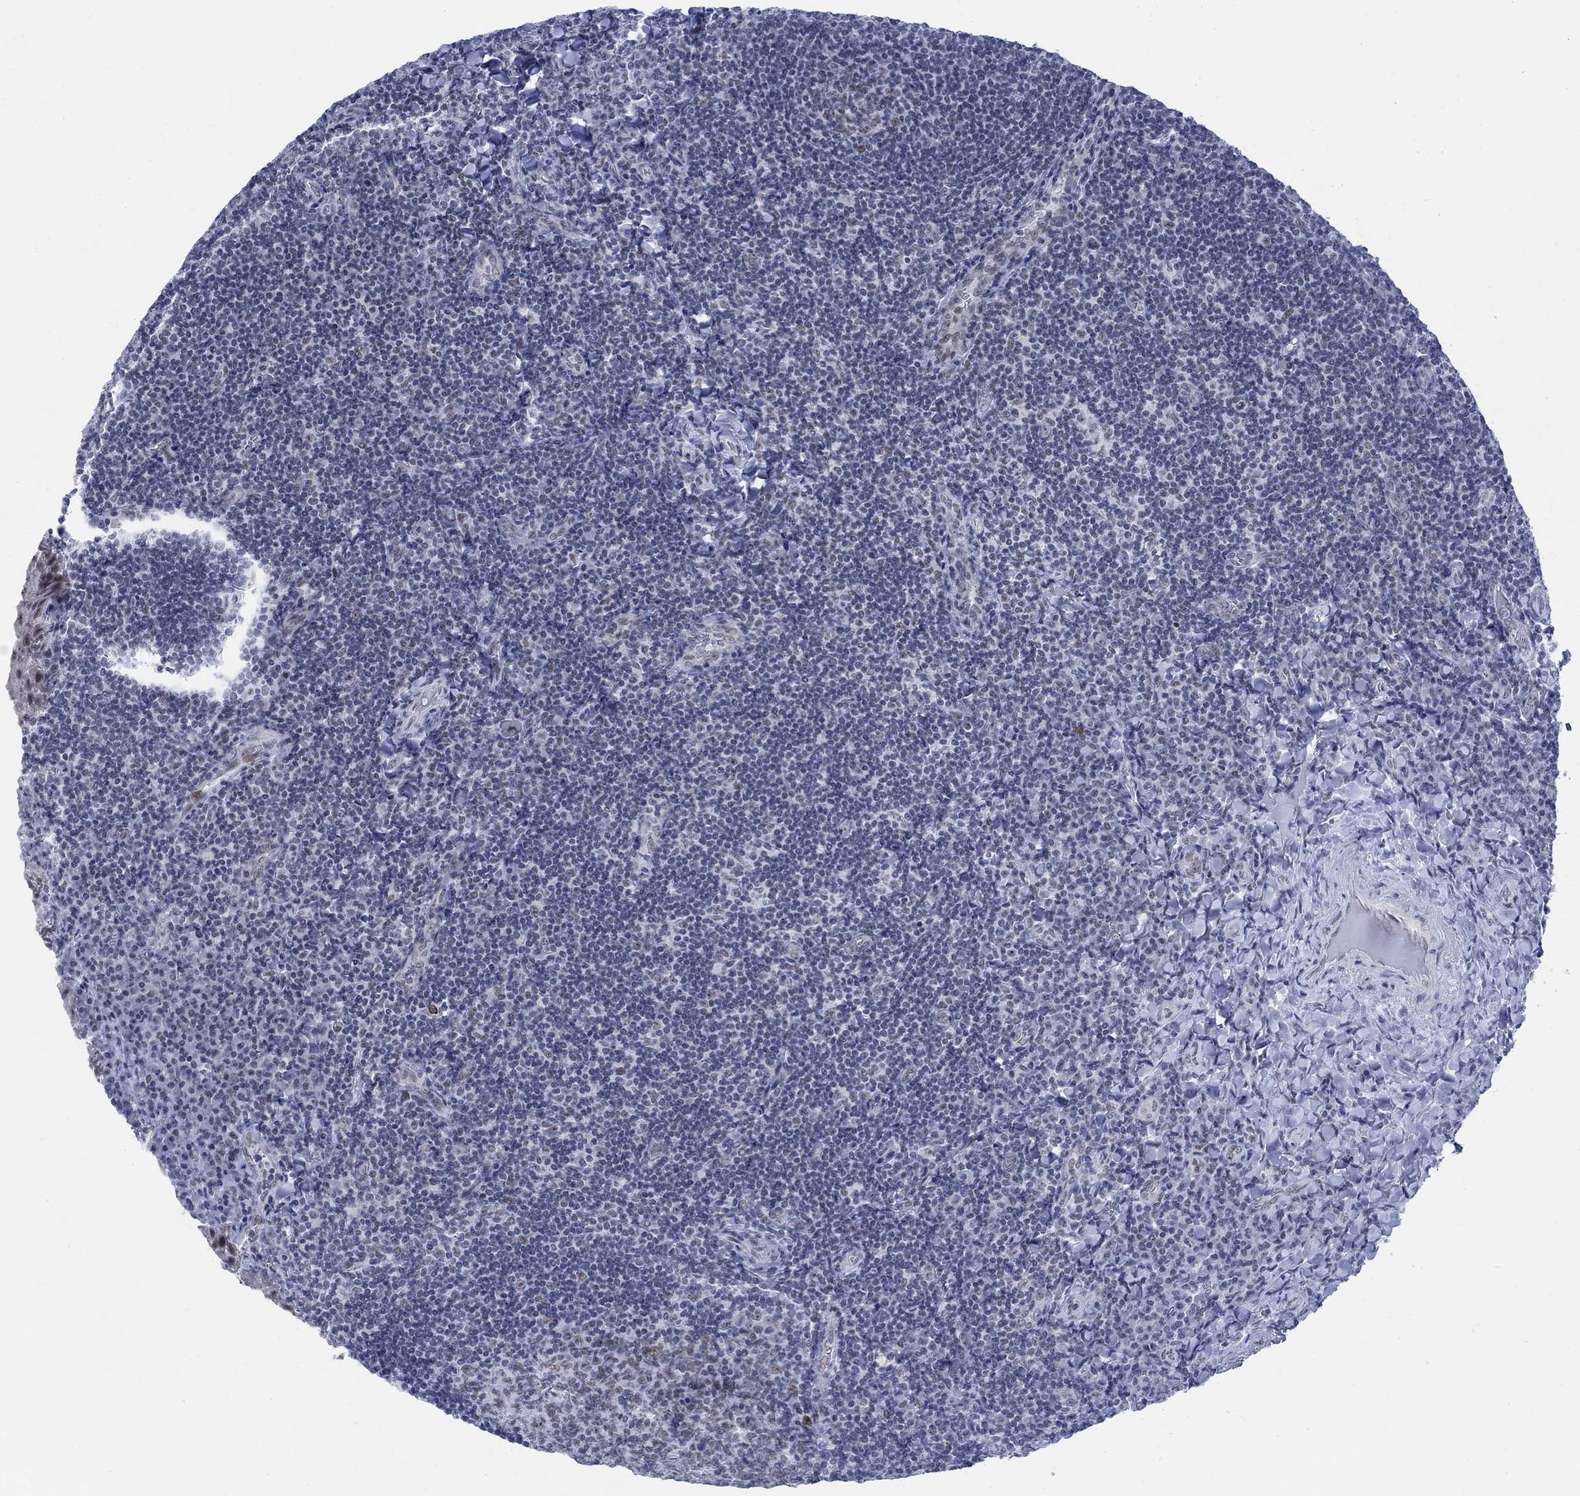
{"staining": {"intensity": "weak", "quantity": "<25%", "location": "nuclear"}, "tissue": "tonsil", "cell_type": "Germinal center cells", "image_type": "normal", "snomed": [{"axis": "morphology", "description": "Normal tissue, NOS"}, {"axis": "morphology", "description": "Inflammation, NOS"}, {"axis": "topography", "description": "Tonsil"}], "caption": "Micrograph shows no significant protein staining in germinal center cells of normal tonsil. Brightfield microscopy of IHC stained with DAB (3,3'-diaminobenzidine) (brown) and hematoxylin (blue), captured at high magnification.", "gene": "DLK1", "patient": {"sex": "female", "age": 31}}